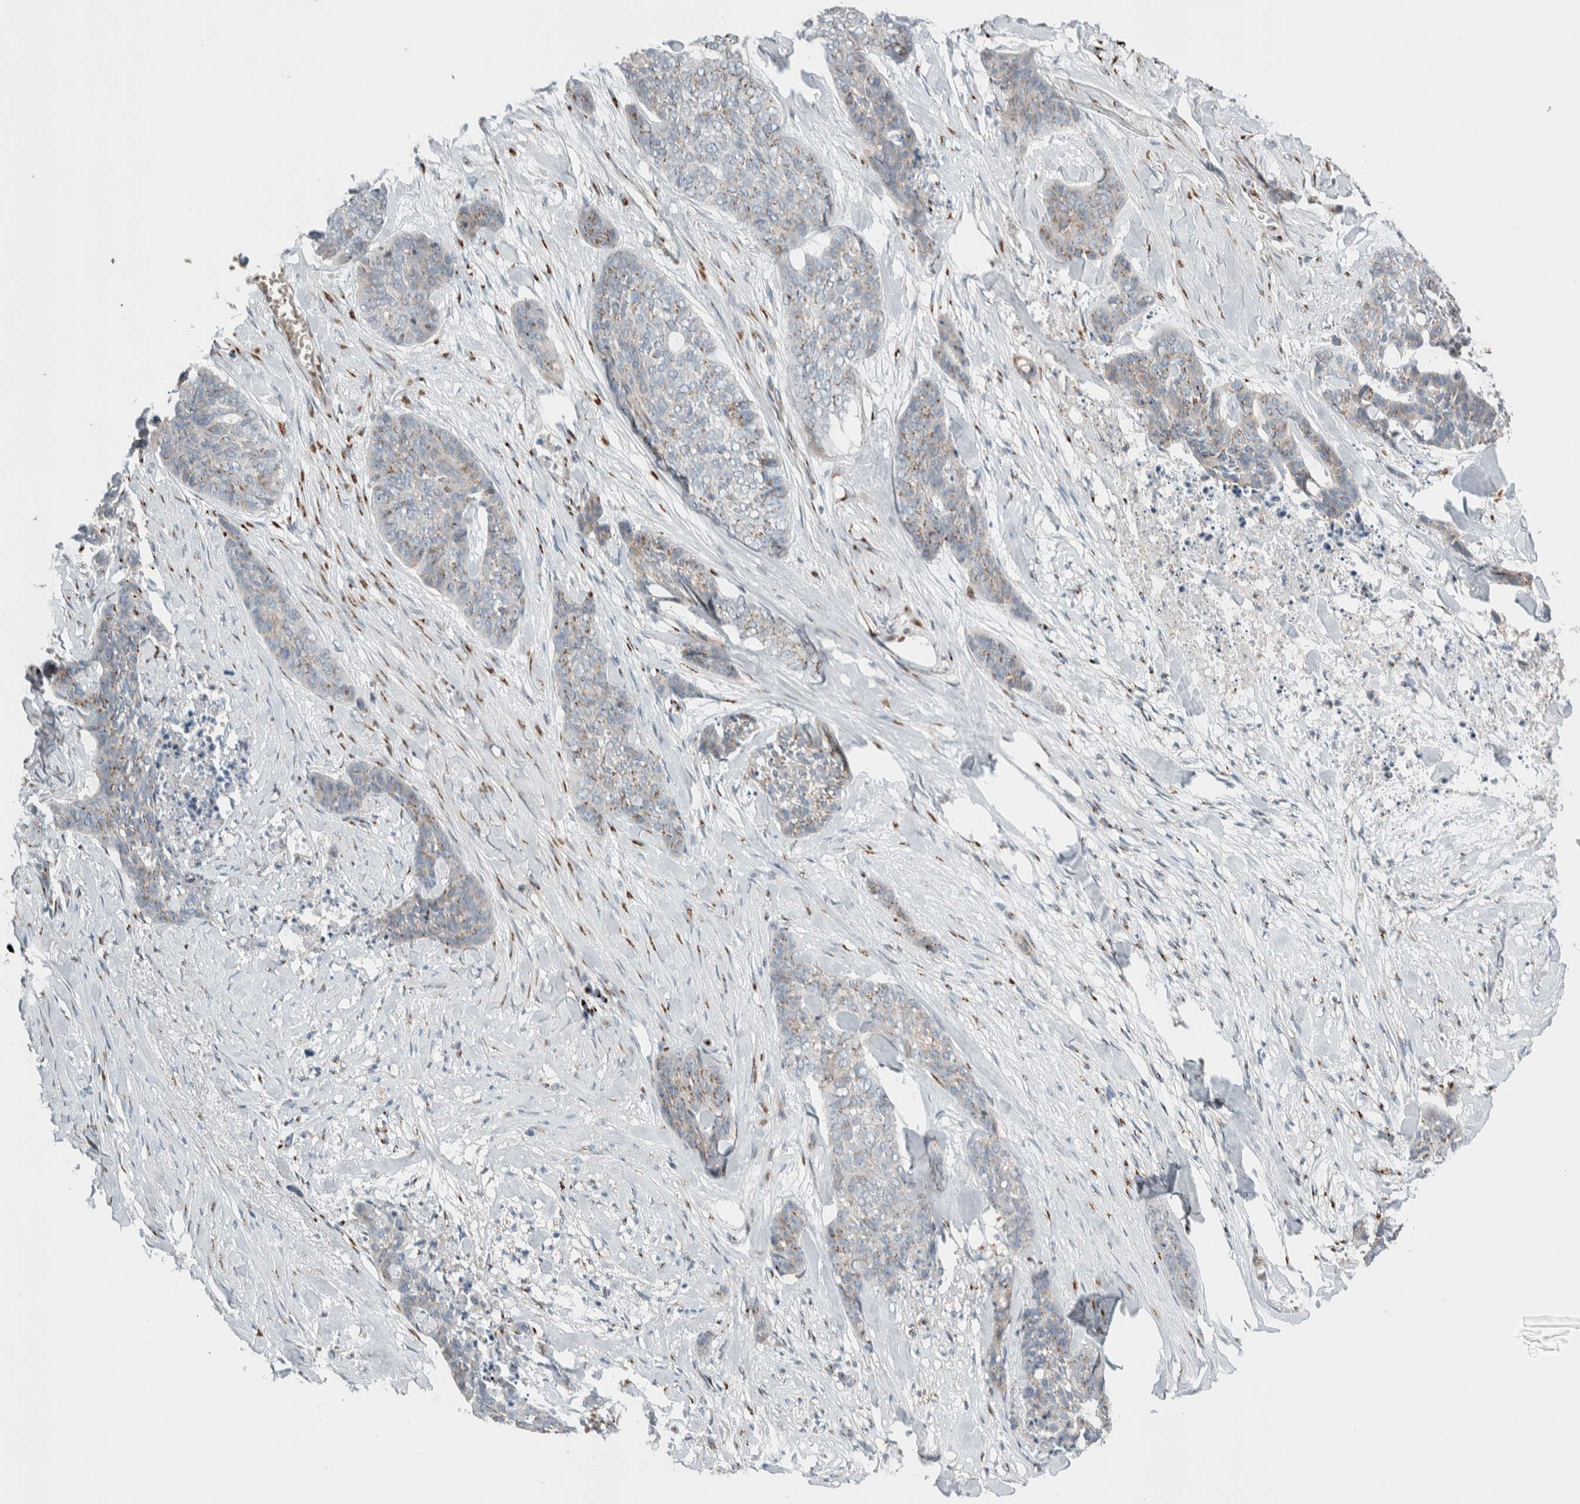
{"staining": {"intensity": "weak", "quantity": "<25%", "location": "cytoplasmic/membranous"}, "tissue": "skin cancer", "cell_type": "Tumor cells", "image_type": "cancer", "snomed": [{"axis": "morphology", "description": "Basal cell carcinoma"}, {"axis": "topography", "description": "Skin"}], "caption": "Immunohistochemistry photomicrograph of neoplastic tissue: human skin cancer (basal cell carcinoma) stained with DAB demonstrates no significant protein positivity in tumor cells. (DAB (3,3'-diaminobenzidine) IHC visualized using brightfield microscopy, high magnification).", "gene": "SLC38A10", "patient": {"sex": "female", "age": 64}}